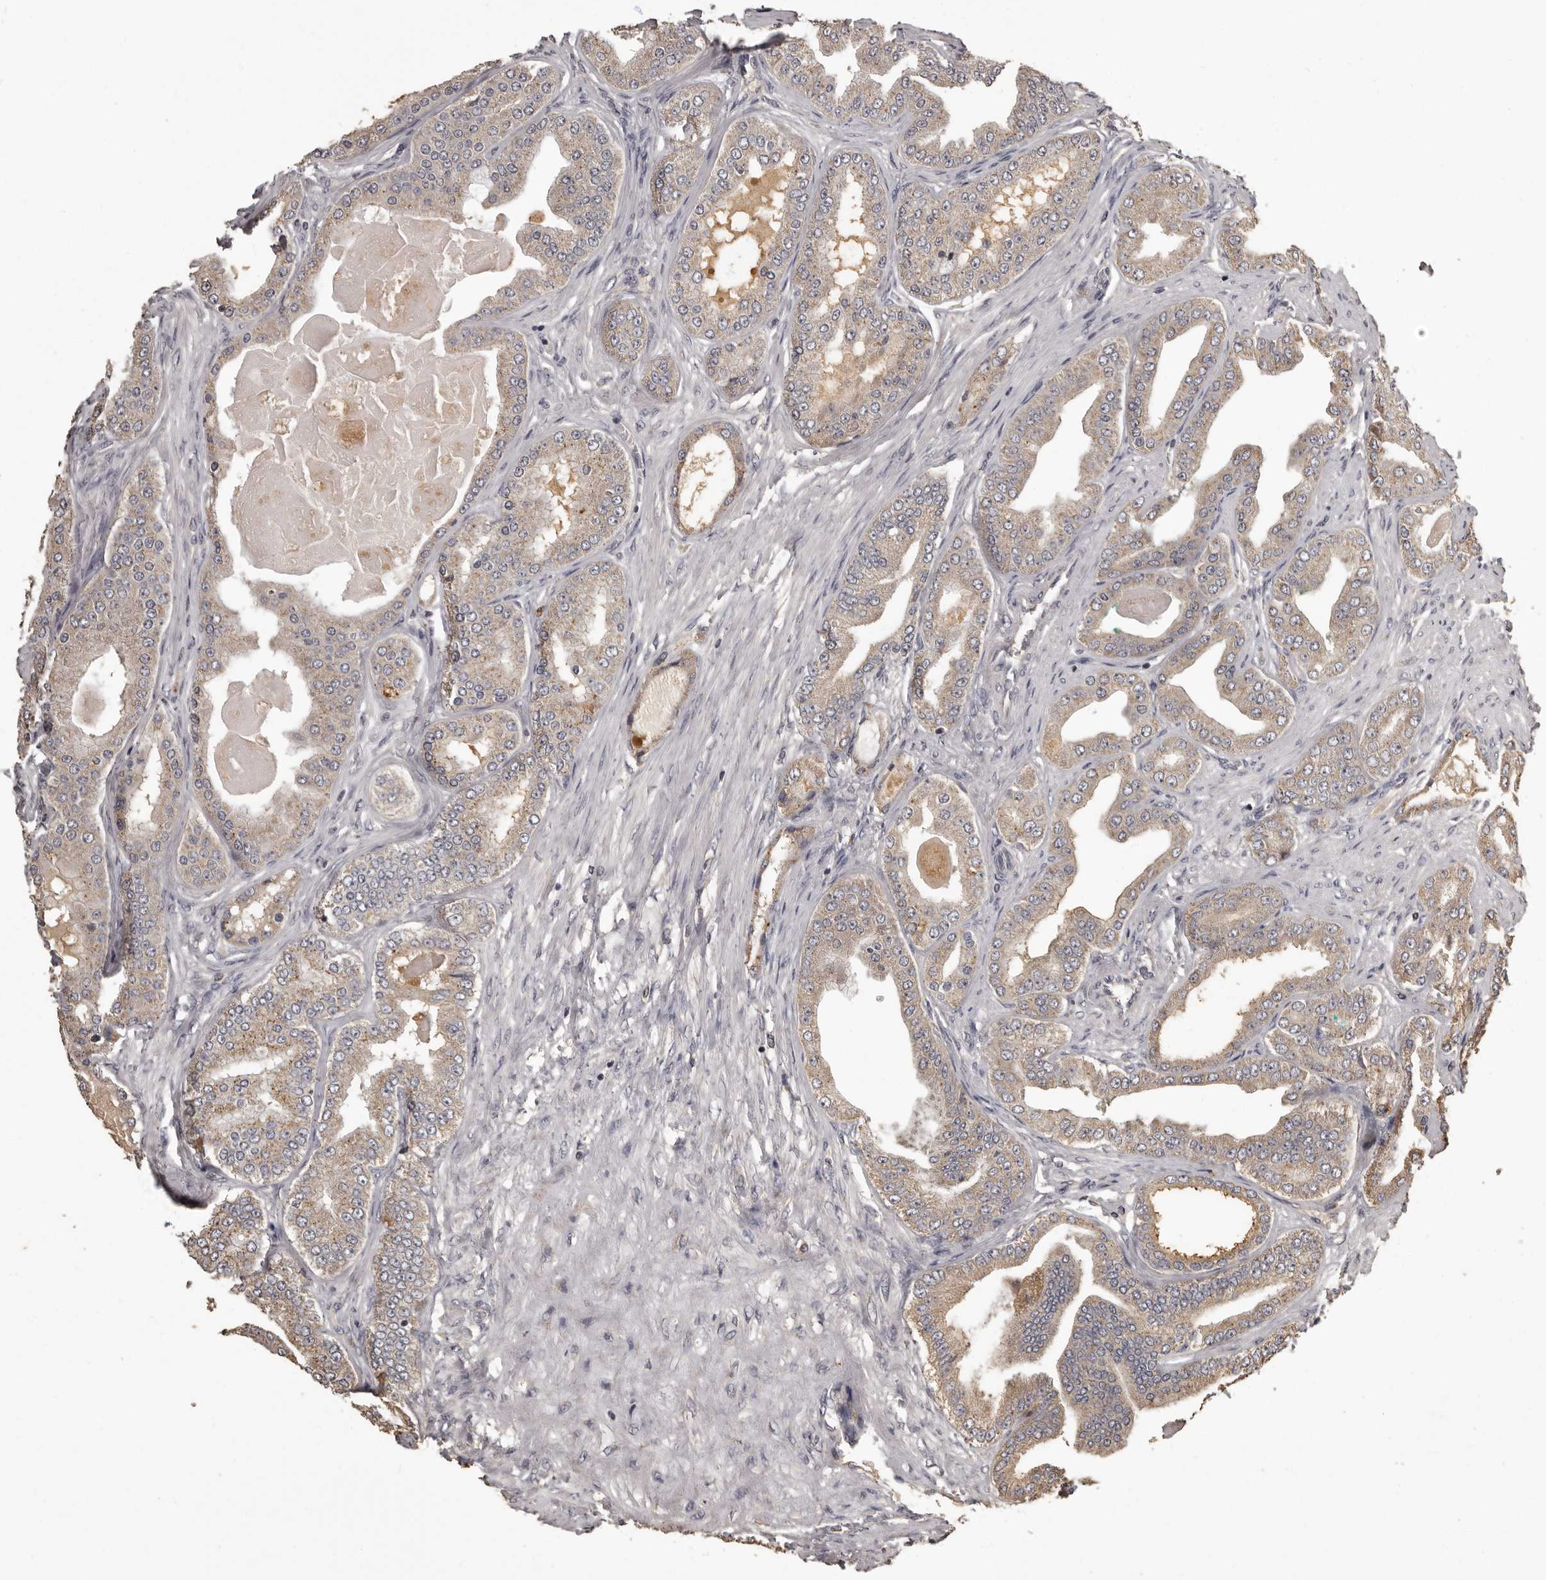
{"staining": {"intensity": "weak", "quantity": ">75%", "location": "cytoplasmic/membranous"}, "tissue": "prostate cancer", "cell_type": "Tumor cells", "image_type": "cancer", "snomed": [{"axis": "morphology", "description": "Adenocarcinoma, High grade"}, {"axis": "topography", "description": "Prostate"}], "caption": "A micrograph showing weak cytoplasmic/membranous positivity in approximately >75% of tumor cells in prostate cancer, as visualized by brown immunohistochemical staining.", "gene": "MGAT5", "patient": {"sex": "male", "age": 60}}